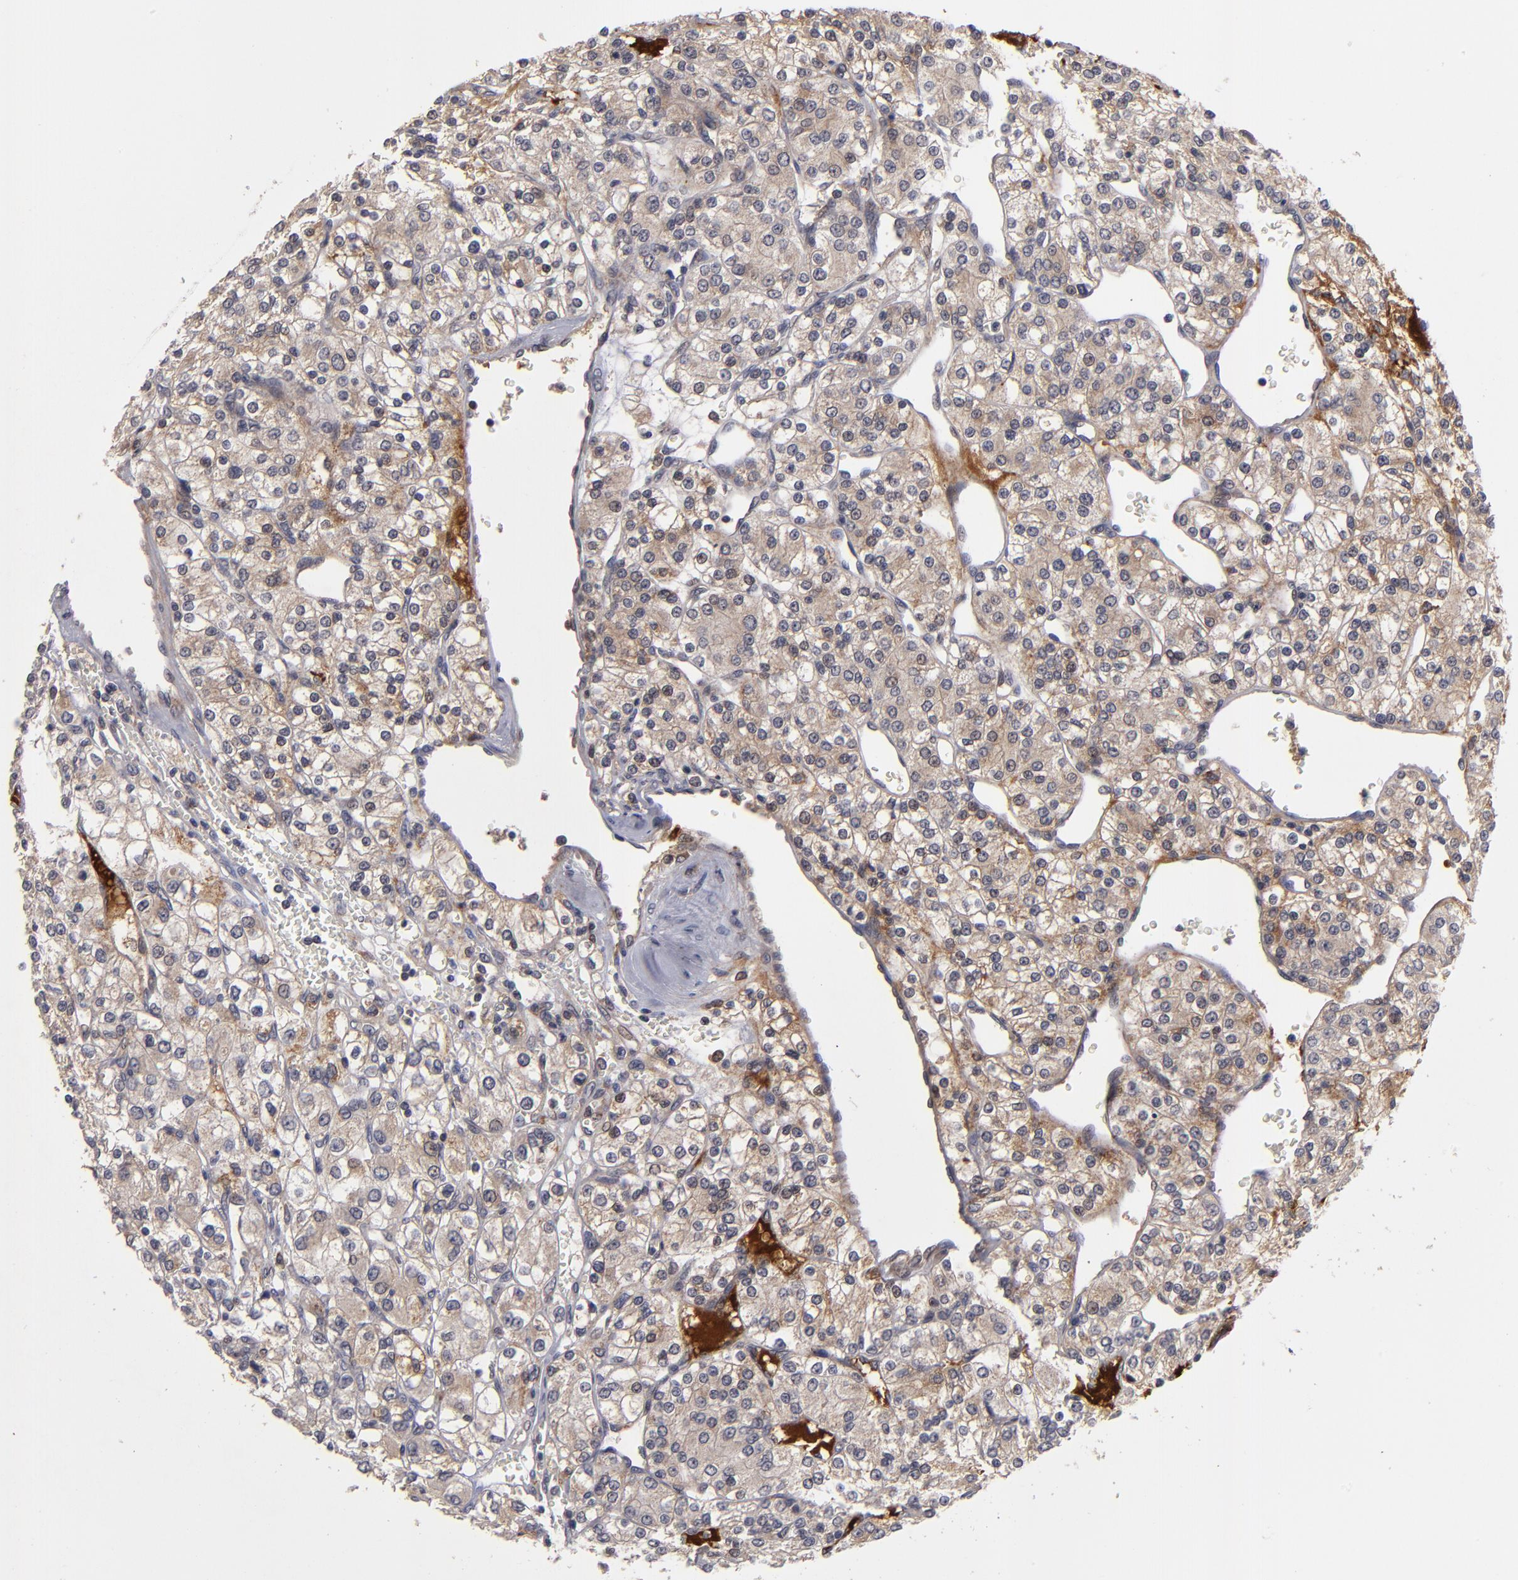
{"staining": {"intensity": "weak", "quantity": ">75%", "location": "cytoplasmic/membranous"}, "tissue": "renal cancer", "cell_type": "Tumor cells", "image_type": "cancer", "snomed": [{"axis": "morphology", "description": "Adenocarcinoma, NOS"}, {"axis": "topography", "description": "Kidney"}], "caption": "DAB (3,3'-diaminobenzidine) immunohistochemical staining of human renal cancer (adenocarcinoma) demonstrates weak cytoplasmic/membranous protein expression in about >75% of tumor cells.", "gene": "EXD2", "patient": {"sex": "female", "age": 62}}